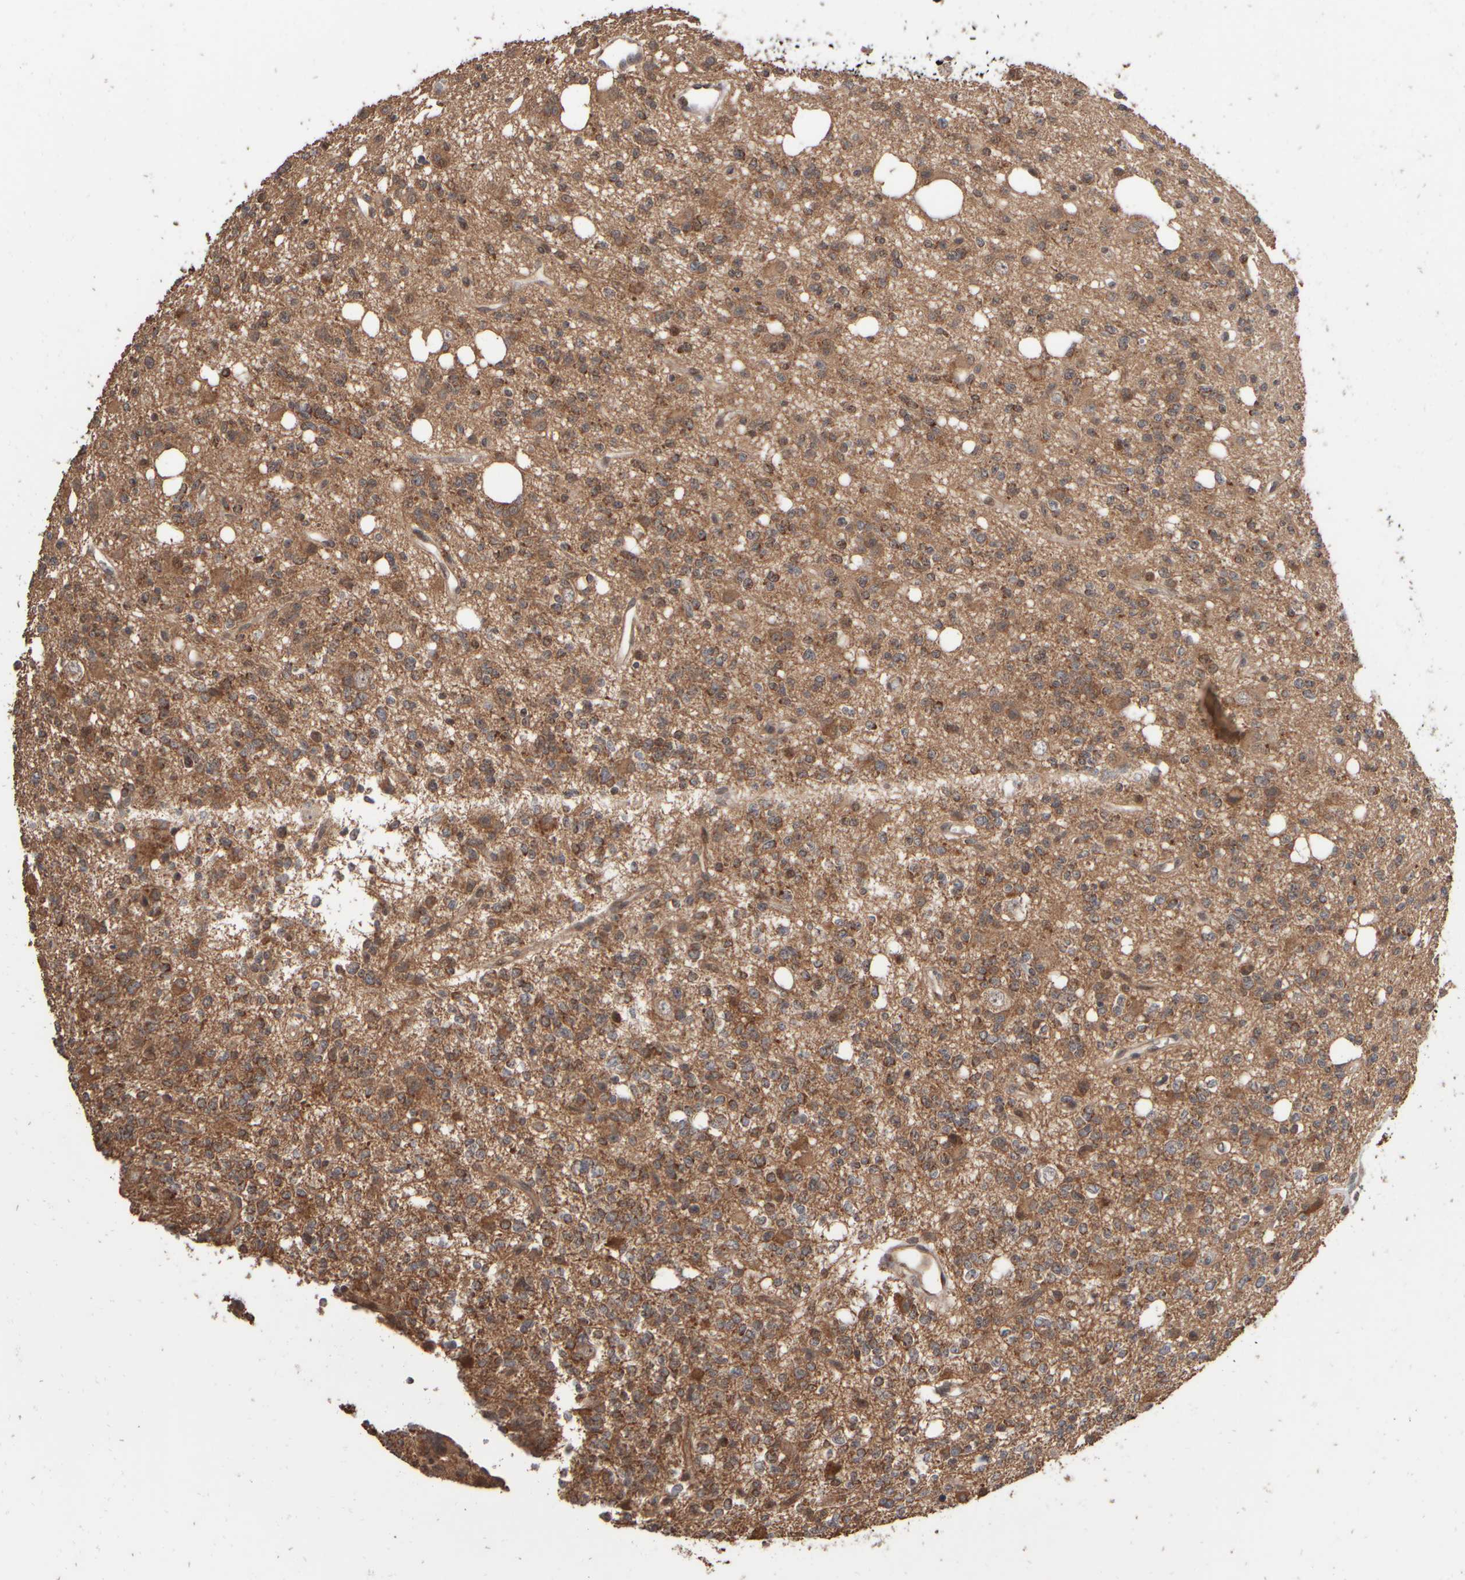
{"staining": {"intensity": "moderate", "quantity": ">75%", "location": "cytoplasmic/membranous"}, "tissue": "glioma", "cell_type": "Tumor cells", "image_type": "cancer", "snomed": [{"axis": "morphology", "description": "Glioma, malignant, High grade"}, {"axis": "topography", "description": "Brain"}], "caption": "Immunohistochemistry of human high-grade glioma (malignant) displays medium levels of moderate cytoplasmic/membranous expression in about >75% of tumor cells.", "gene": "ABHD11", "patient": {"sex": "female", "age": 62}}